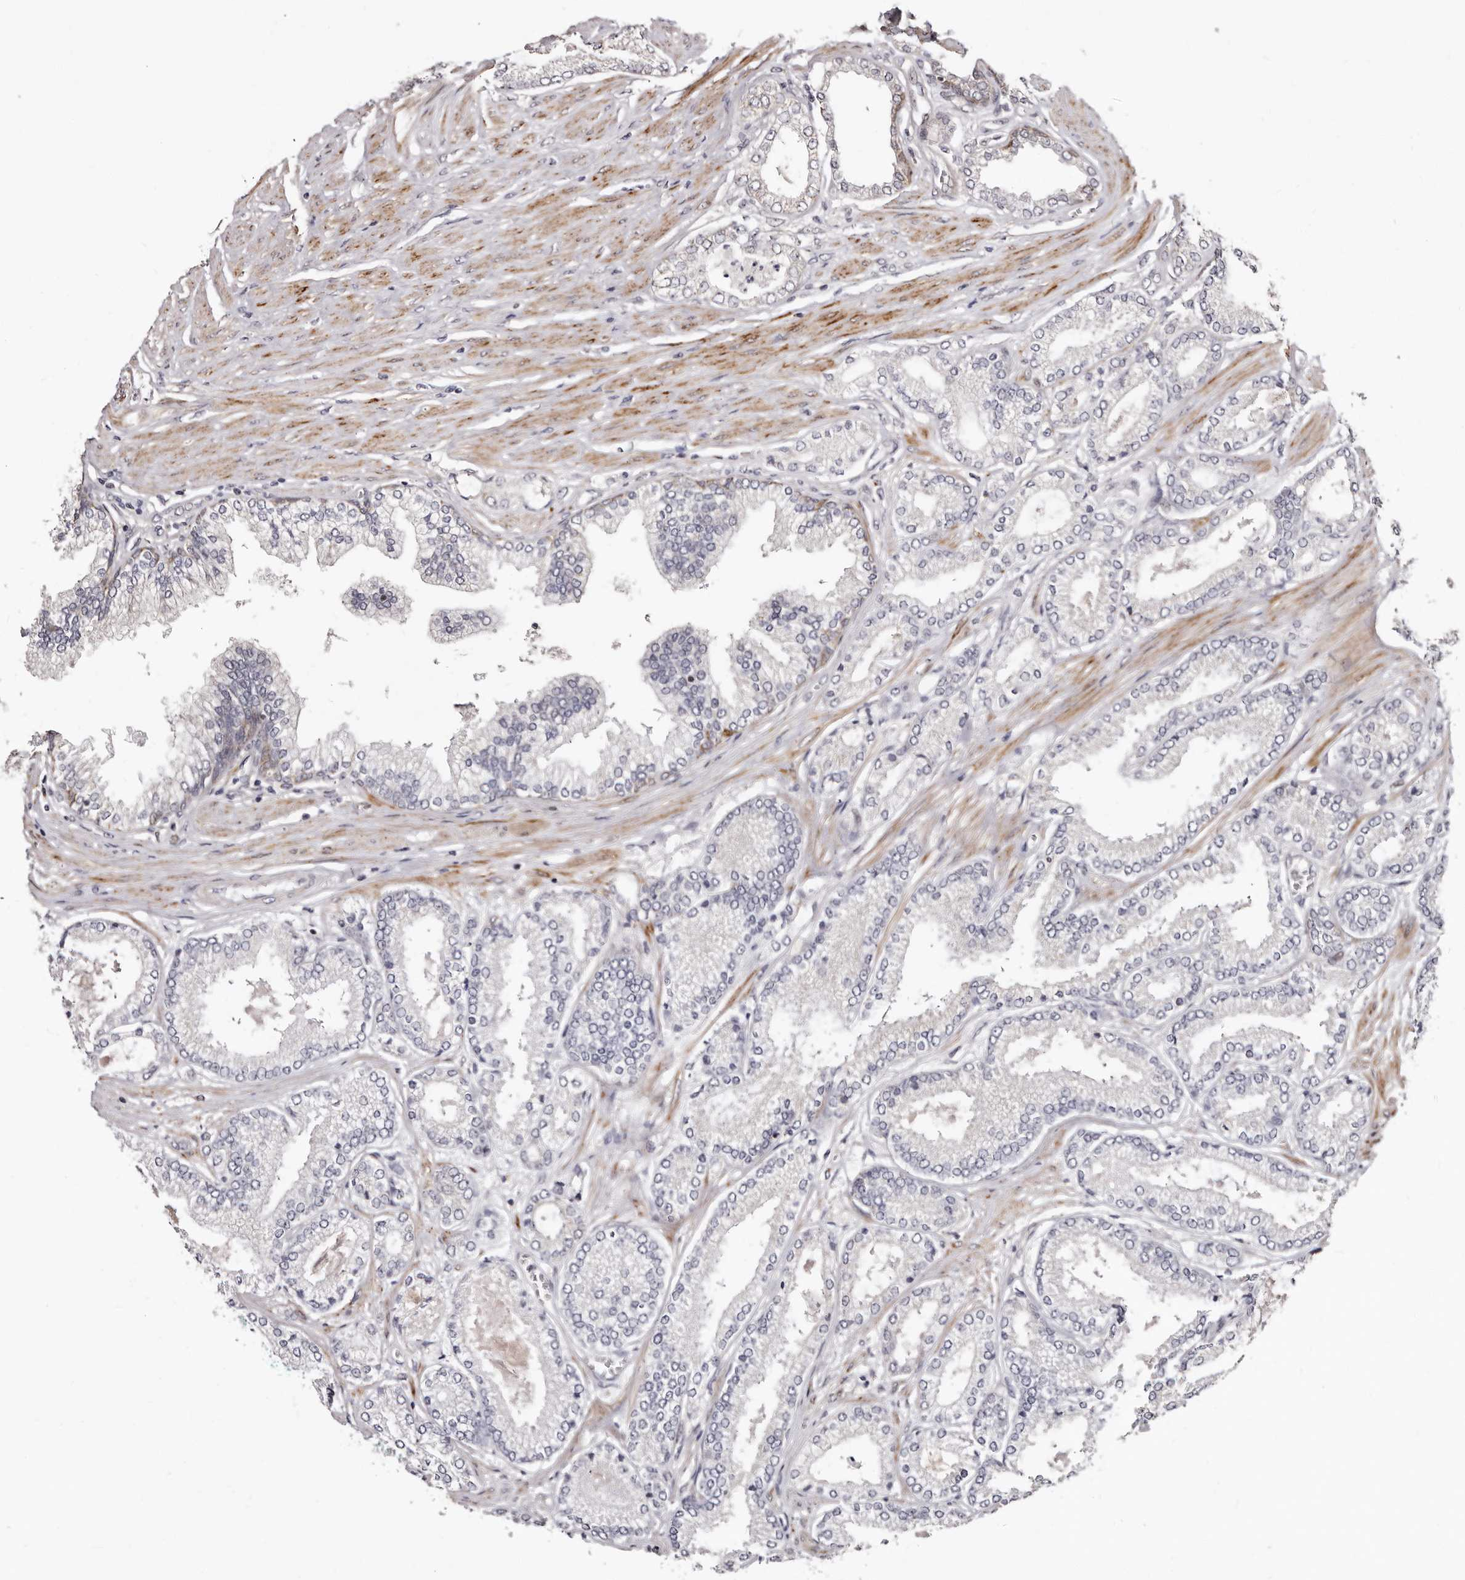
{"staining": {"intensity": "negative", "quantity": "none", "location": "none"}, "tissue": "prostate cancer", "cell_type": "Tumor cells", "image_type": "cancer", "snomed": [{"axis": "morphology", "description": "Adenocarcinoma, Low grade"}, {"axis": "topography", "description": "Prostate"}], "caption": "DAB immunohistochemical staining of adenocarcinoma (low-grade) (prostate) demonstrates no significant staining in tumor cells.", "gene": "PHF20L1", "patient": {"sex": "male", "age": 62}}